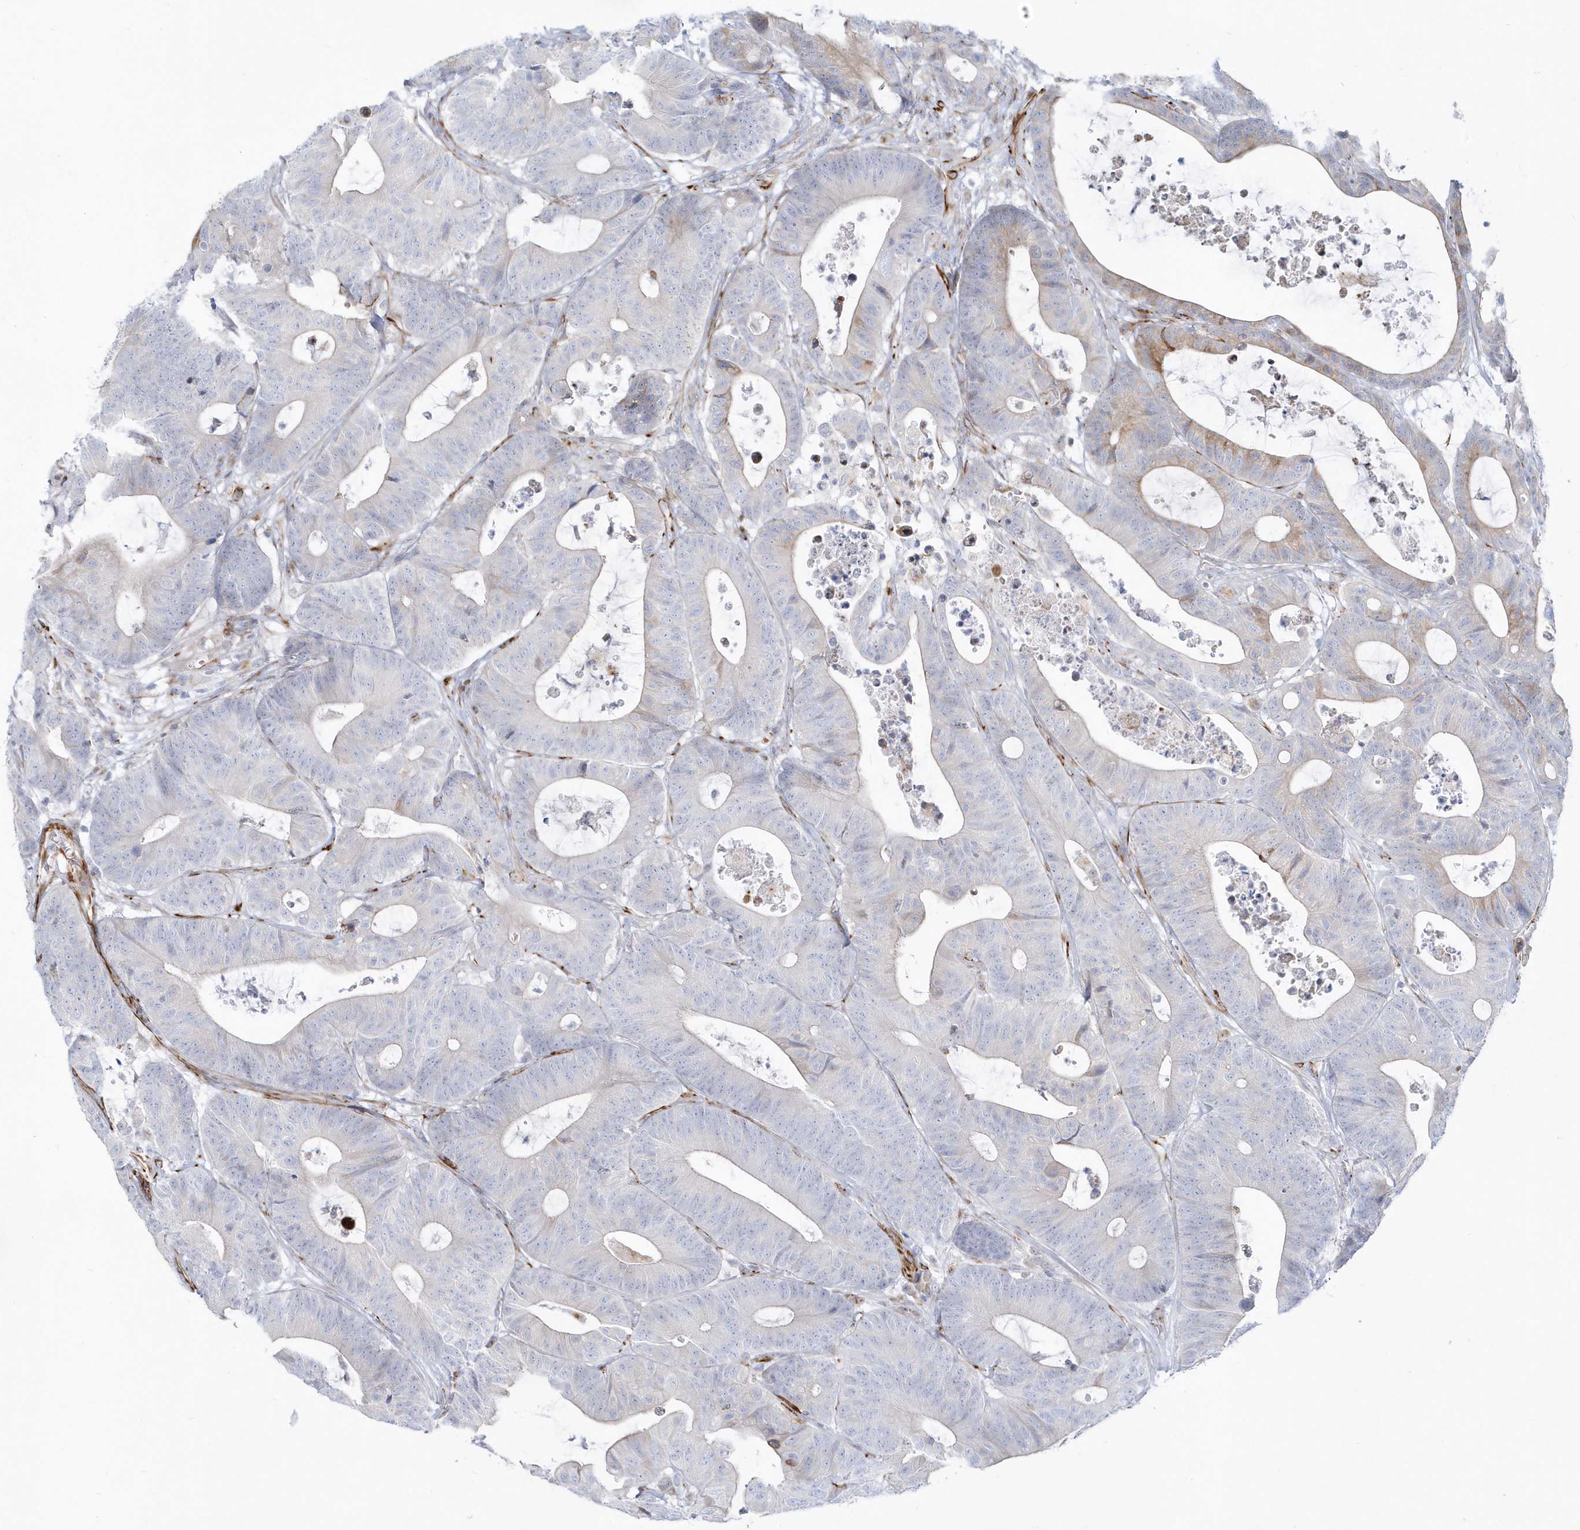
{"staining": {"intensity": "moderate", "quantity": "<25%", "location": "cytoplasmic/membranous"}, "tissue": "colorectal cancer", "cell_type": "Tumor cells", "image_type": "cancer", "snomed": [{"axis": "morphology", "description": "Adenocarcinoma, NOS"}, {"axis": "topography", "description": "Colon"}], "caption": "Immunohistochemical staining of colorectal cancer shows low levels of moderate cytoplasmic/membranous protein staining in approximately <25% of tumor cells. The protein of interest is shown in brown color, while the nuclei are stained blue.", "gene": "PPIL6", "patient": {"sex": "female", "age": 84}}